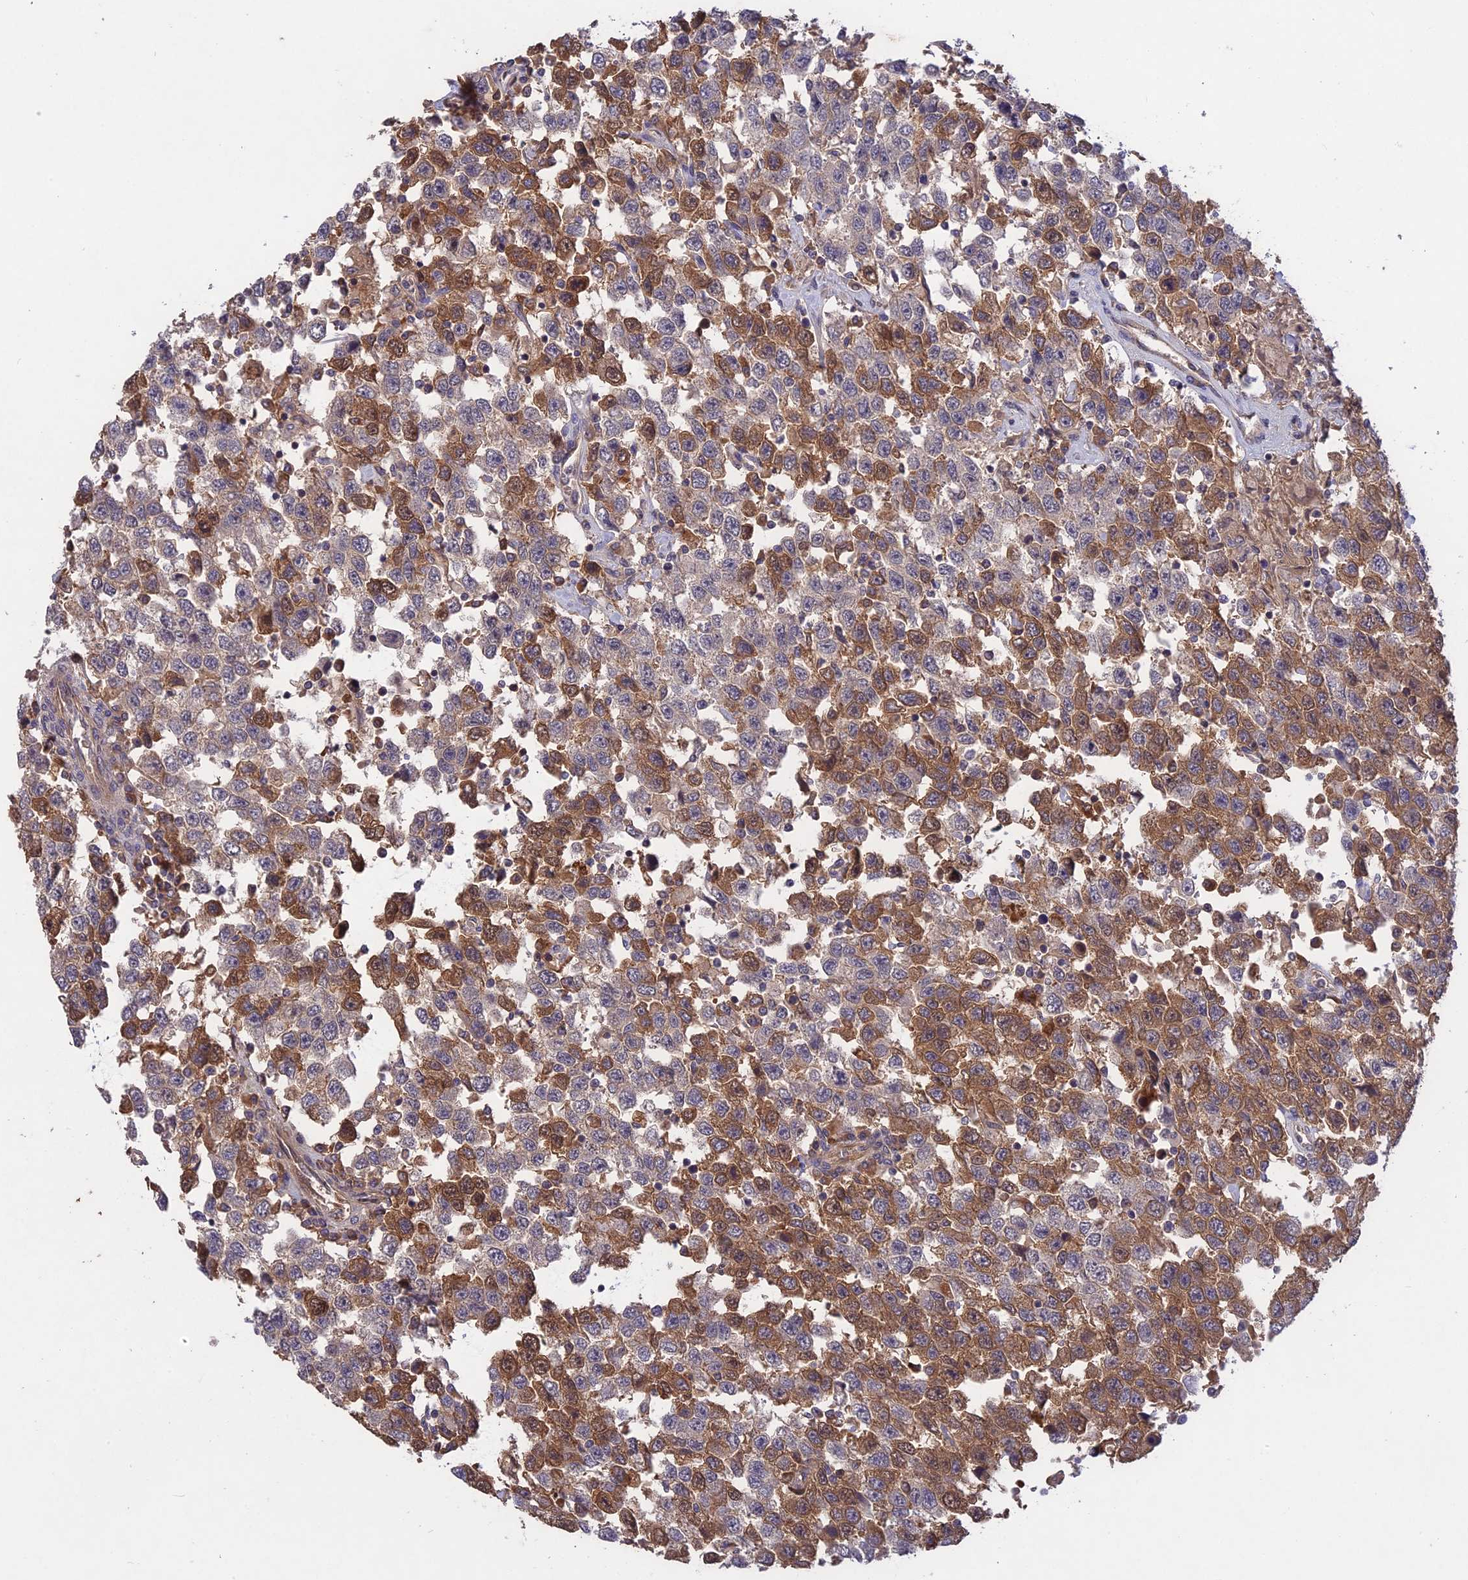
{"staining": {"intensity": "moderate", "quantity": "25%-75%", "location": "cytoplasmic/membranous"}, "tissue": "testis cancer", "cell_type": "Tumor cells", "image_type": "cancer", "snomed": [{"axis": "morphology", "description": "Seminoma, NOS"}, {"axis": "topography", "description": "Testis"}], "caption": "Immunohistochemistry of human testis cancer (seminoma) displays medium levels of moderate cytoplasmic/membranous expression in approximately 25%-75% of tumor cells.", "gene": "ADO", "patient": {"sex": "male", "age": 41}}